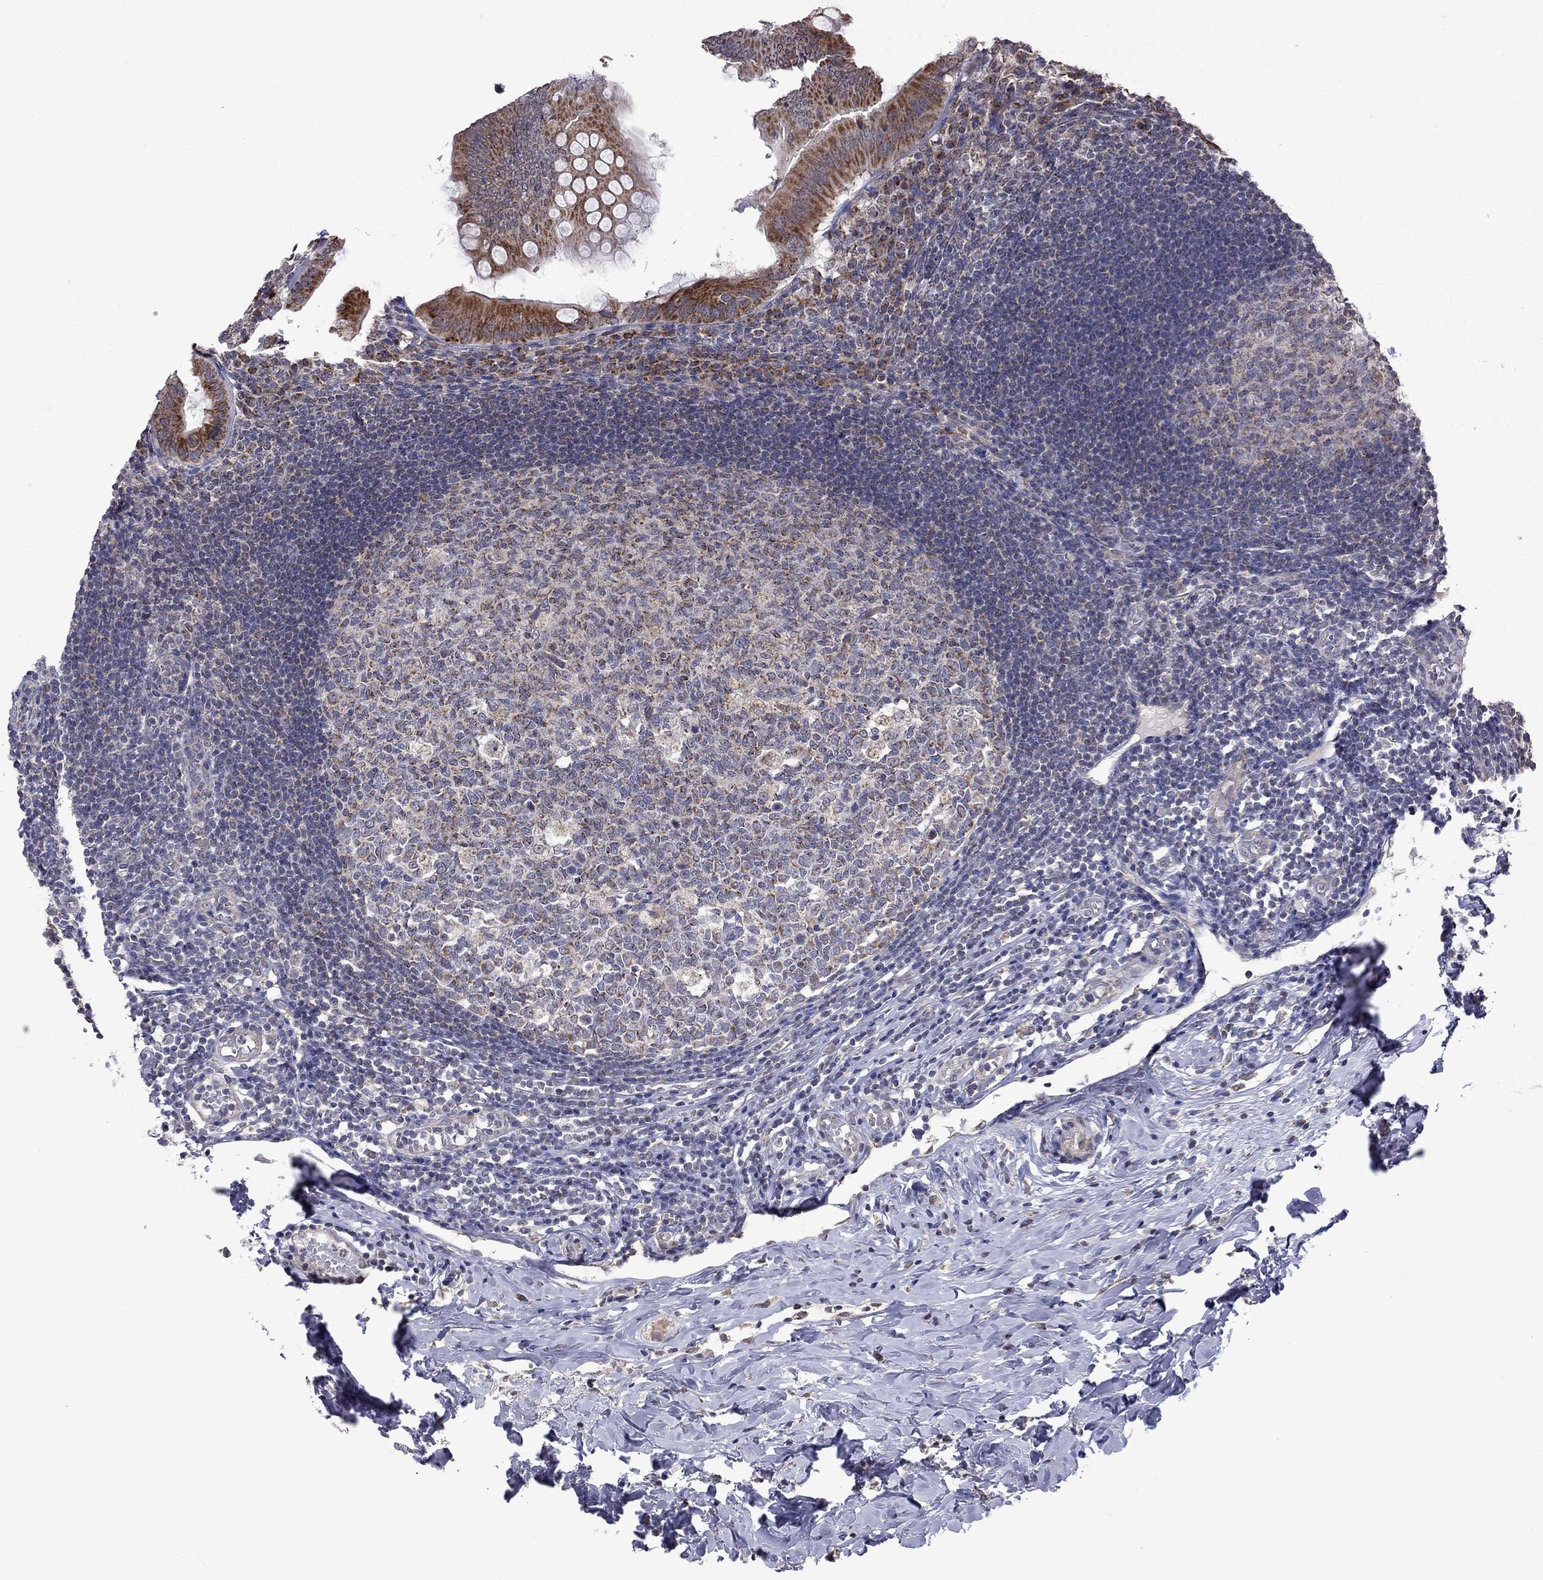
{"staining": {"intensity": "strong", "quantity": ">75%", "location": "cytoplasmic/membranous"}, "tissue": "appendix", "cell_type": "Glandular cells", "image_type": "normal", "snomed": [{"axis": "morphology", "description": "Normal tissue, NOS"}, {"axis": "morphology", "description": "Inflammation, NOS"}, {"axis": "topography", "description": "Appendix"}], "caption": "Unremarkable appendix reveals strong cytoplasmic/membranous positivity in approximately >75% of glandular cells (DAB (3,3'-diaminobenzidine) = brown stain, brightfield microscopy at high magnification)..", "gene": "NDUFB1", "patient": {"sex": "male", "age": 16}}